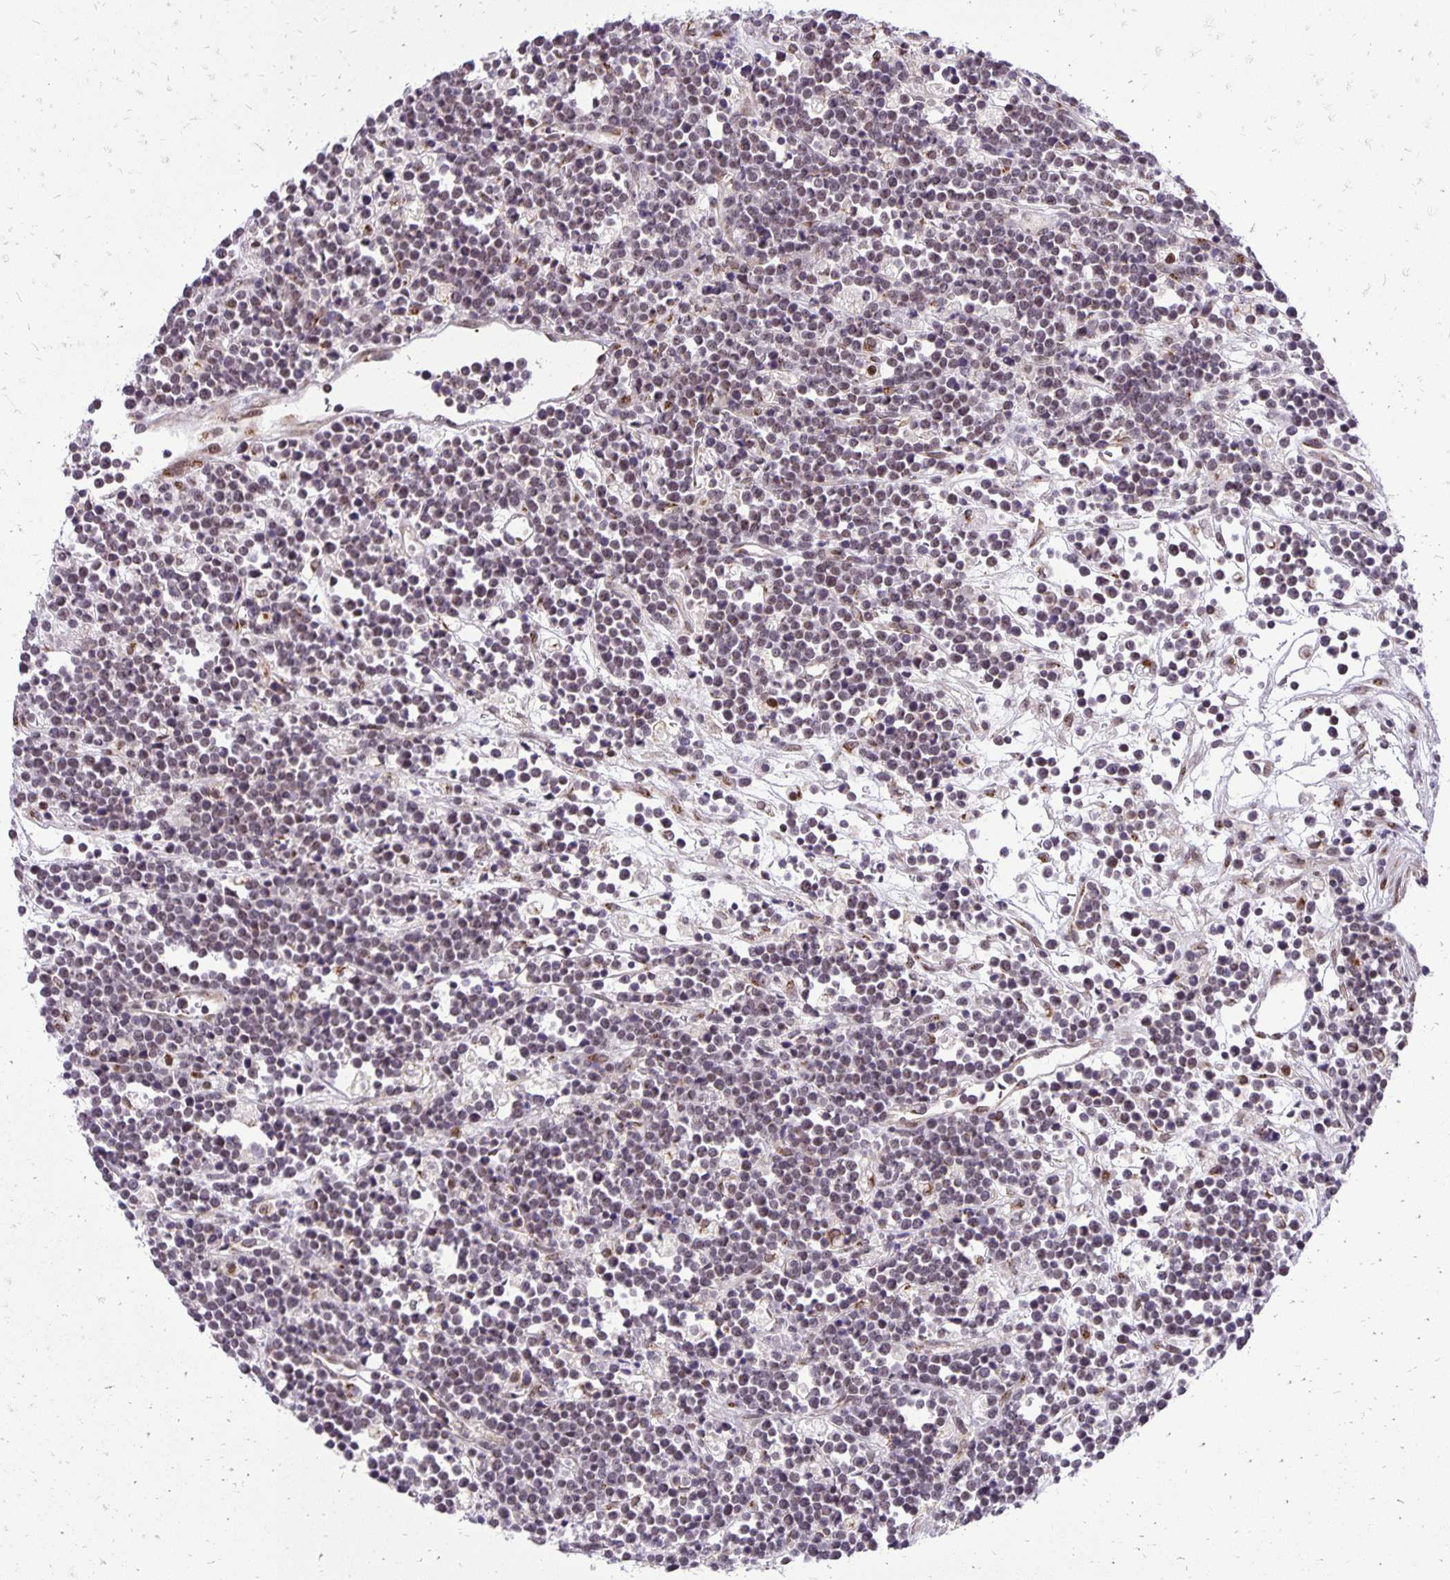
{"staining": {"intensity": "weak", "quantity": "25%-75%", "location": "cytoplasmic/membranous"}, "tissue": "lymphoma", "cell_type": "Tumor cells", "image_type": "cancer", "snomed": [{"axis": "morphology", "description": "Malignant lymphoma, non-Hodgkin's type, High grade"}, {"axis": "topography", "description": "Ovary"}], "caption": "A brown stain highlights weak cytoplasmic/membranous staining of a protein in malignant lymphoma, non-Hodgkin's type (high-grade) tumor cells.", "gene": "GOLGA5", "patient": {"sex": "female", "age": 56}}